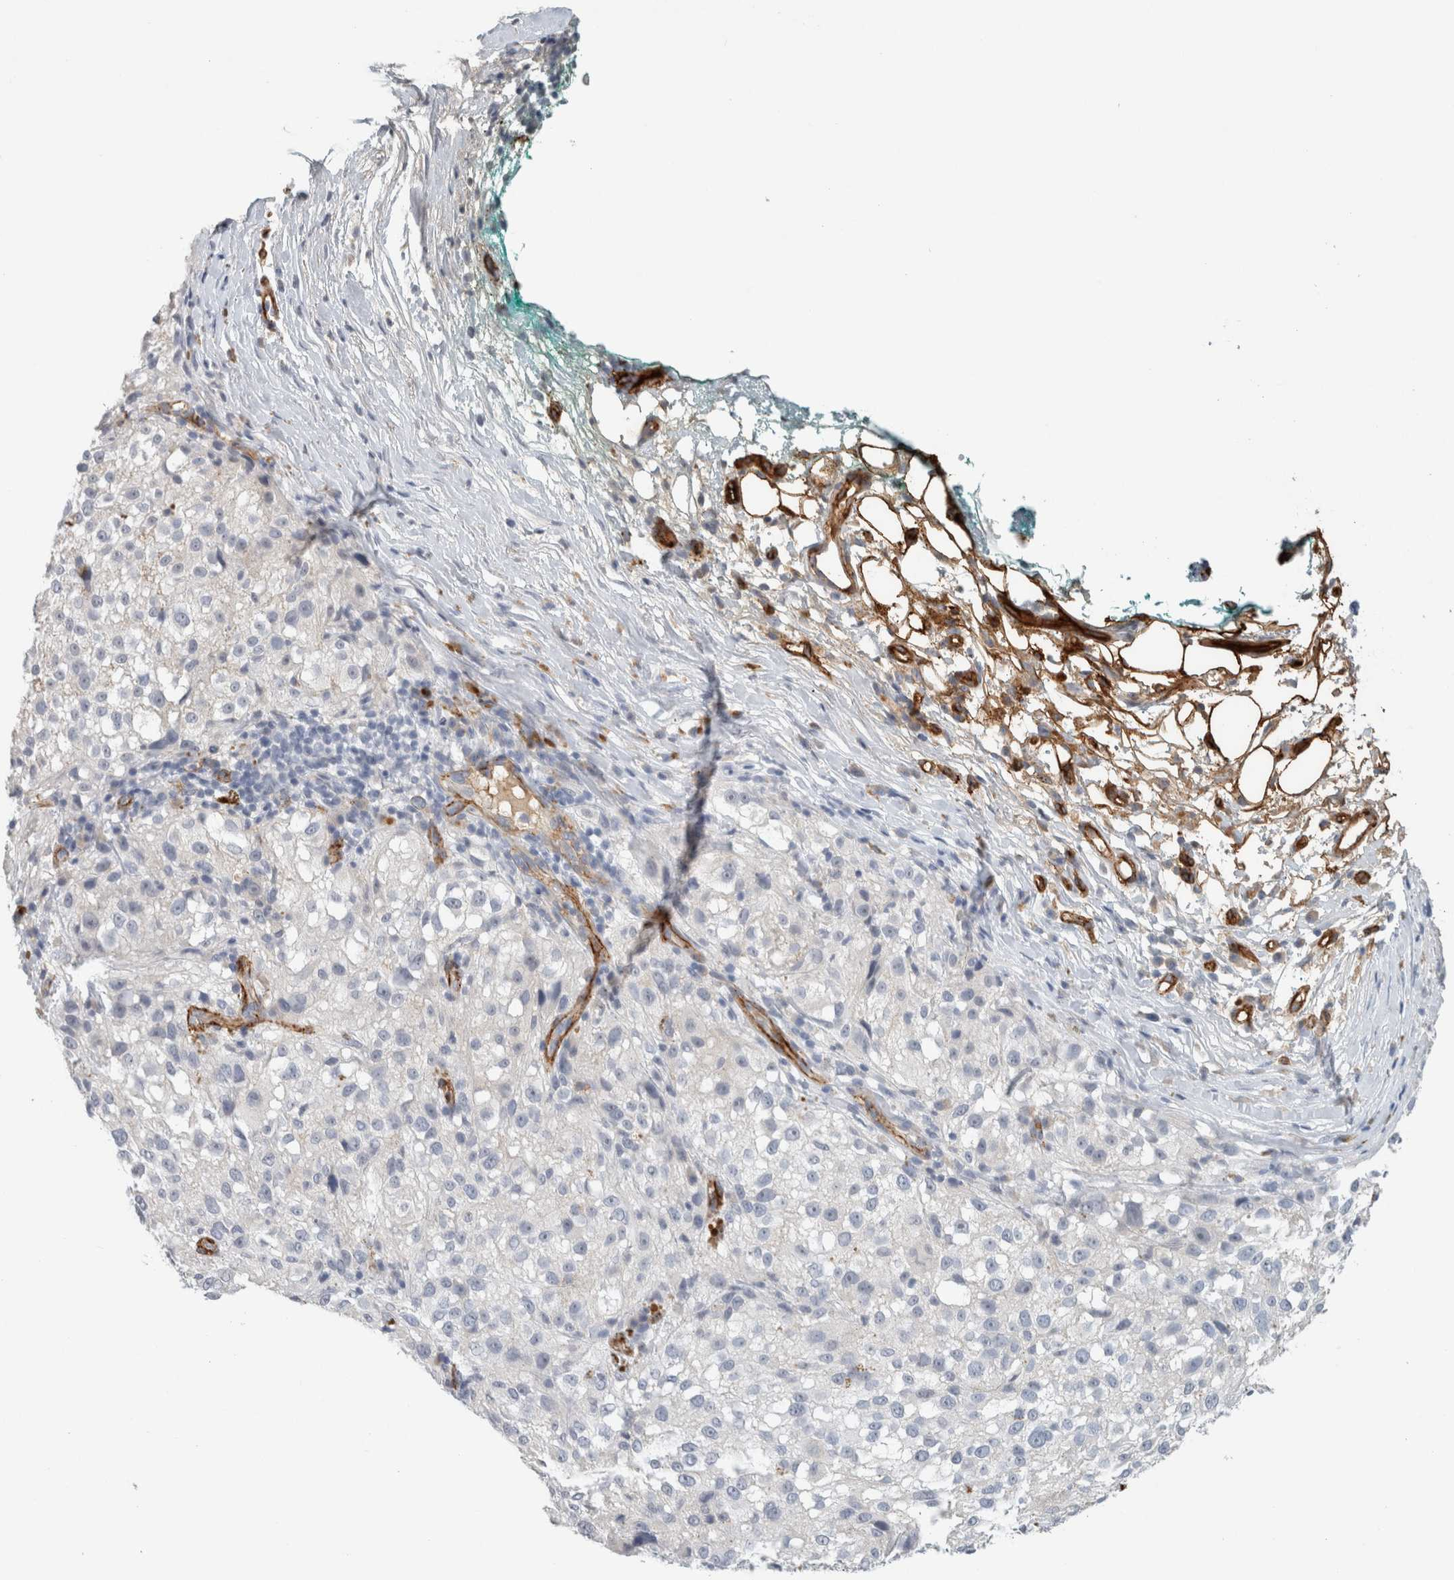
{"staining": {"intensity": "negative", "quantity": "none", "location": "none"}, "tissue": "melanoma", "cell_type": "Tumor cells", "image_type": "cancer", "snomed": [{"axis": "morphology", "description": "Necrosis, NOS"}, {"axis": "morphology", "description": "Malignant melanoma, NOS"}, {"axis": "topography", "description": "Skin"}], "caption": "High magnification brightfield microscopy of melanoma stained with DAB (3,3'-diaminobenzidine) (brown) and counterstained with hematoxylin (blue): tumor cells show no significant staining.", "gene": "CD36", "patient": {"sex": "female", "age": 87}}